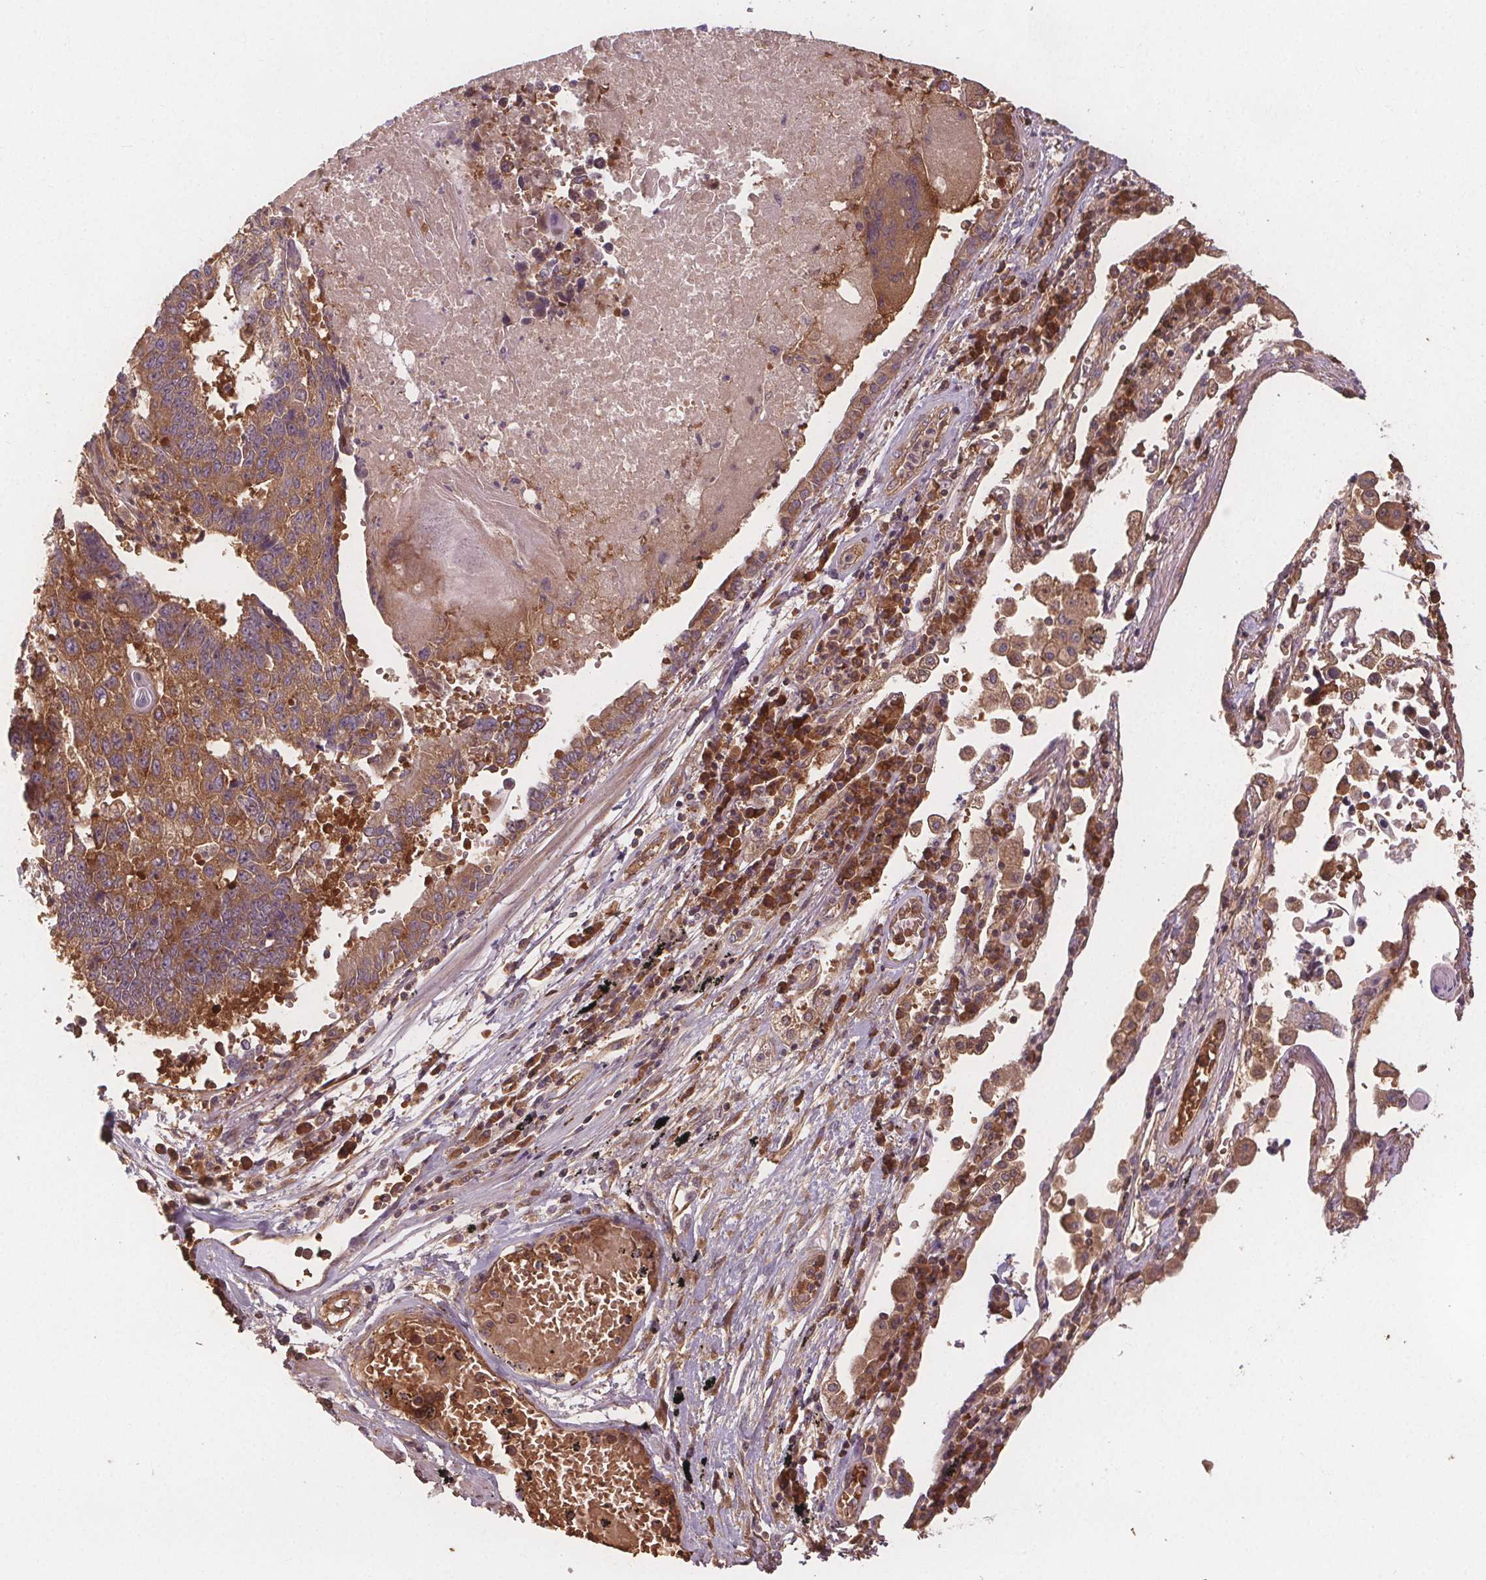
{"staining": {"intensity": "moderate", "quantity": ">75%", "location": "cytoplasmic/membranous"}, "tissue": "lung cancer", "cell_type": "Tumor cells", "image_type": "cancer", "snomed": [{"axis": "morphology", "description": "Squamous cell carcinoma, NOS"}, {"axis": "topography", "description": "Lung"}], "caption": "DAB (3,3'-diaminobenzidine) immunohistochemical staining of lung cancer reveals moderate cytoplasmic/membranous protein staining in about >75% of tumor cells. The staining was performed using DAB to visualize the protein expression in brown, while the nuclei were stained in blue with hematoxylin (Magnification: 20x).", "gene": "EIF3D", "patient": {"sex": "male", "age": 73}}